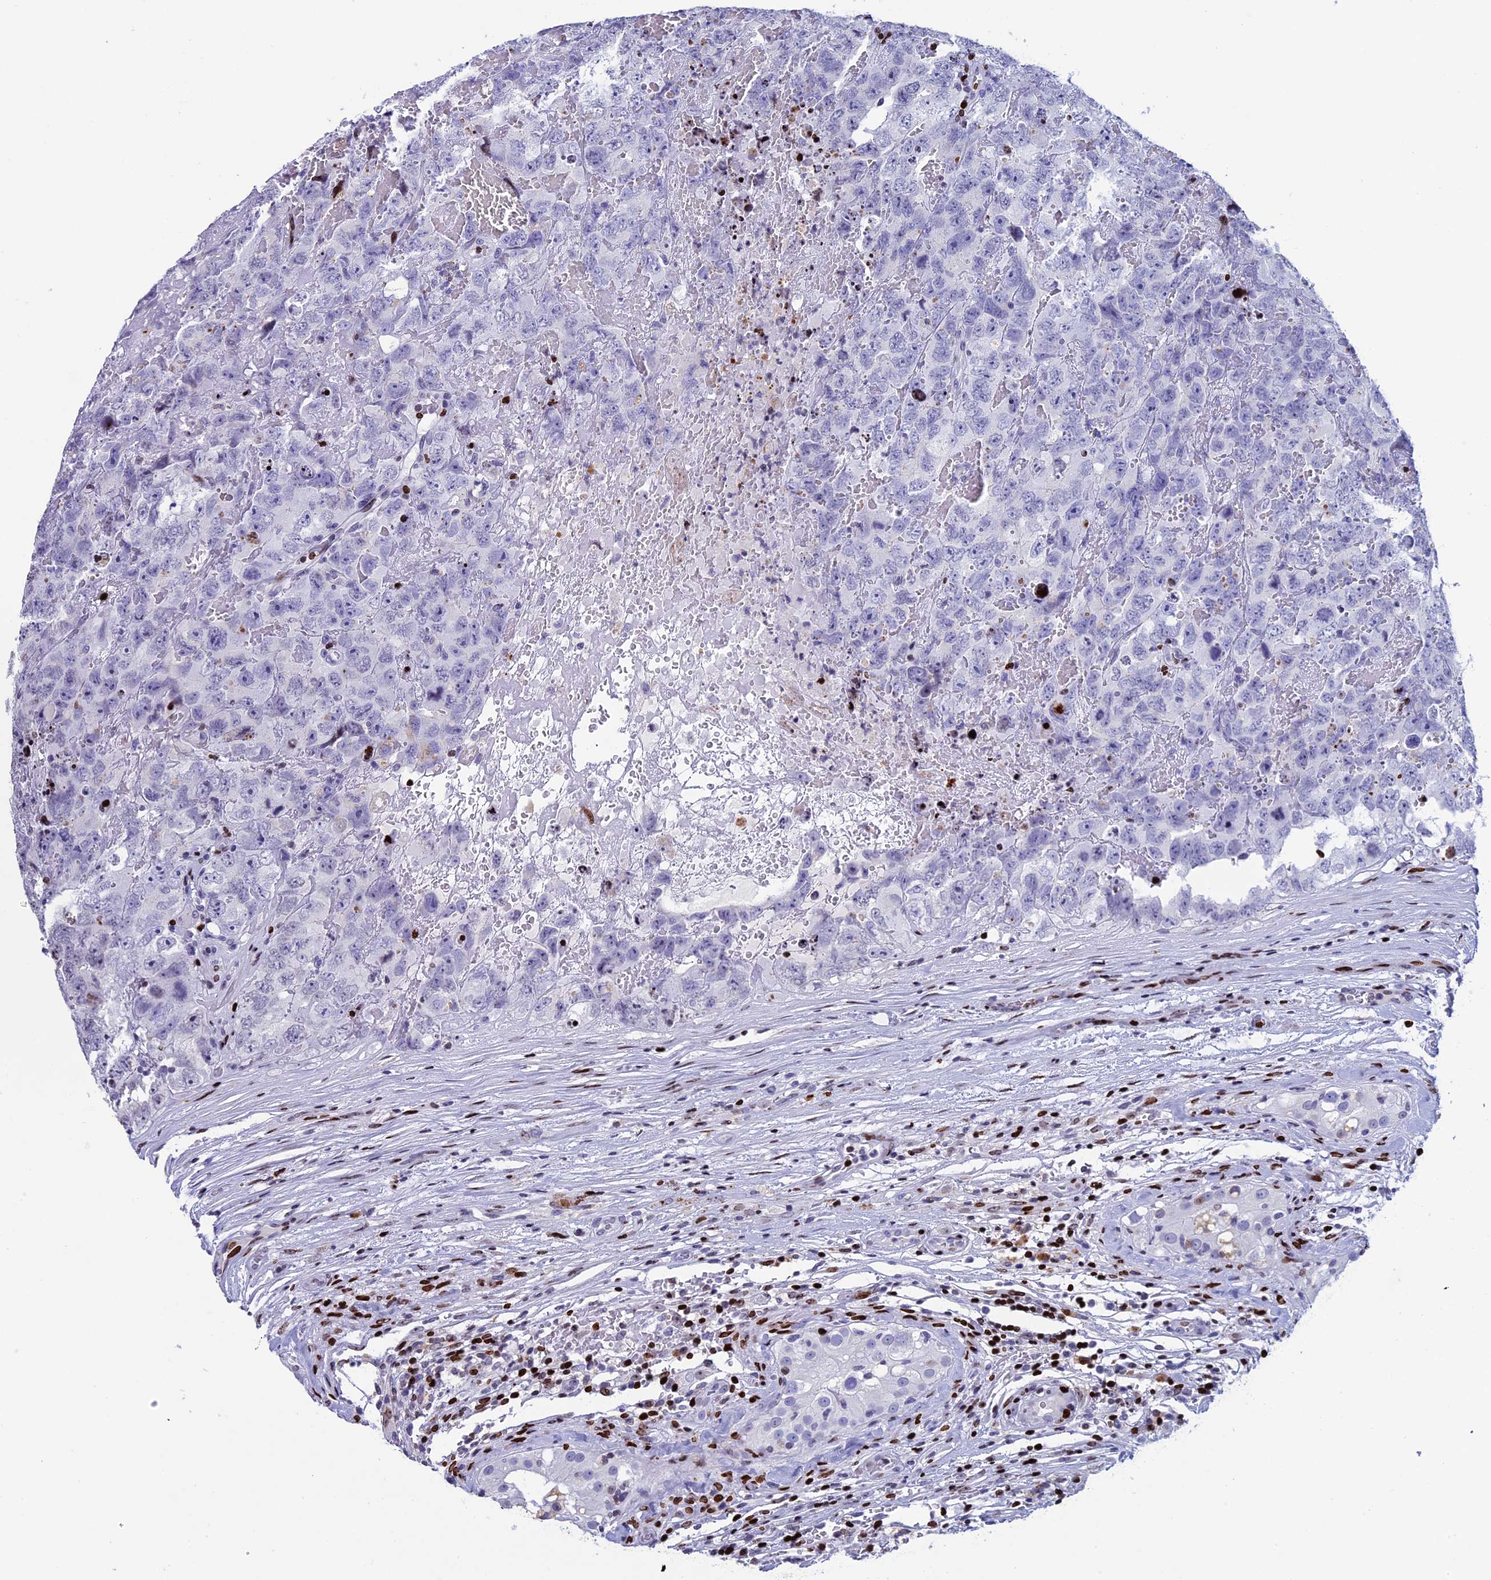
{"staining": {"intensity": "negative", "quantity": "none", "location": "none"}, "tissue": "testis cancer", "cell_type": "Tumor cells", "image_type": "cancer", "snomed": [{"axis": "morphology", "description": "Carcinoma, Embryonal, NOS"}, {"axis": "topography", "description": "Testis"}], "caption": "This is an immunohistochemistry (IHC) image of embryonal carcinoma (testis). There is no expression in tumor cells.", "gene": "BTBD3", "patient": {"sex": "male", "age": 45}}